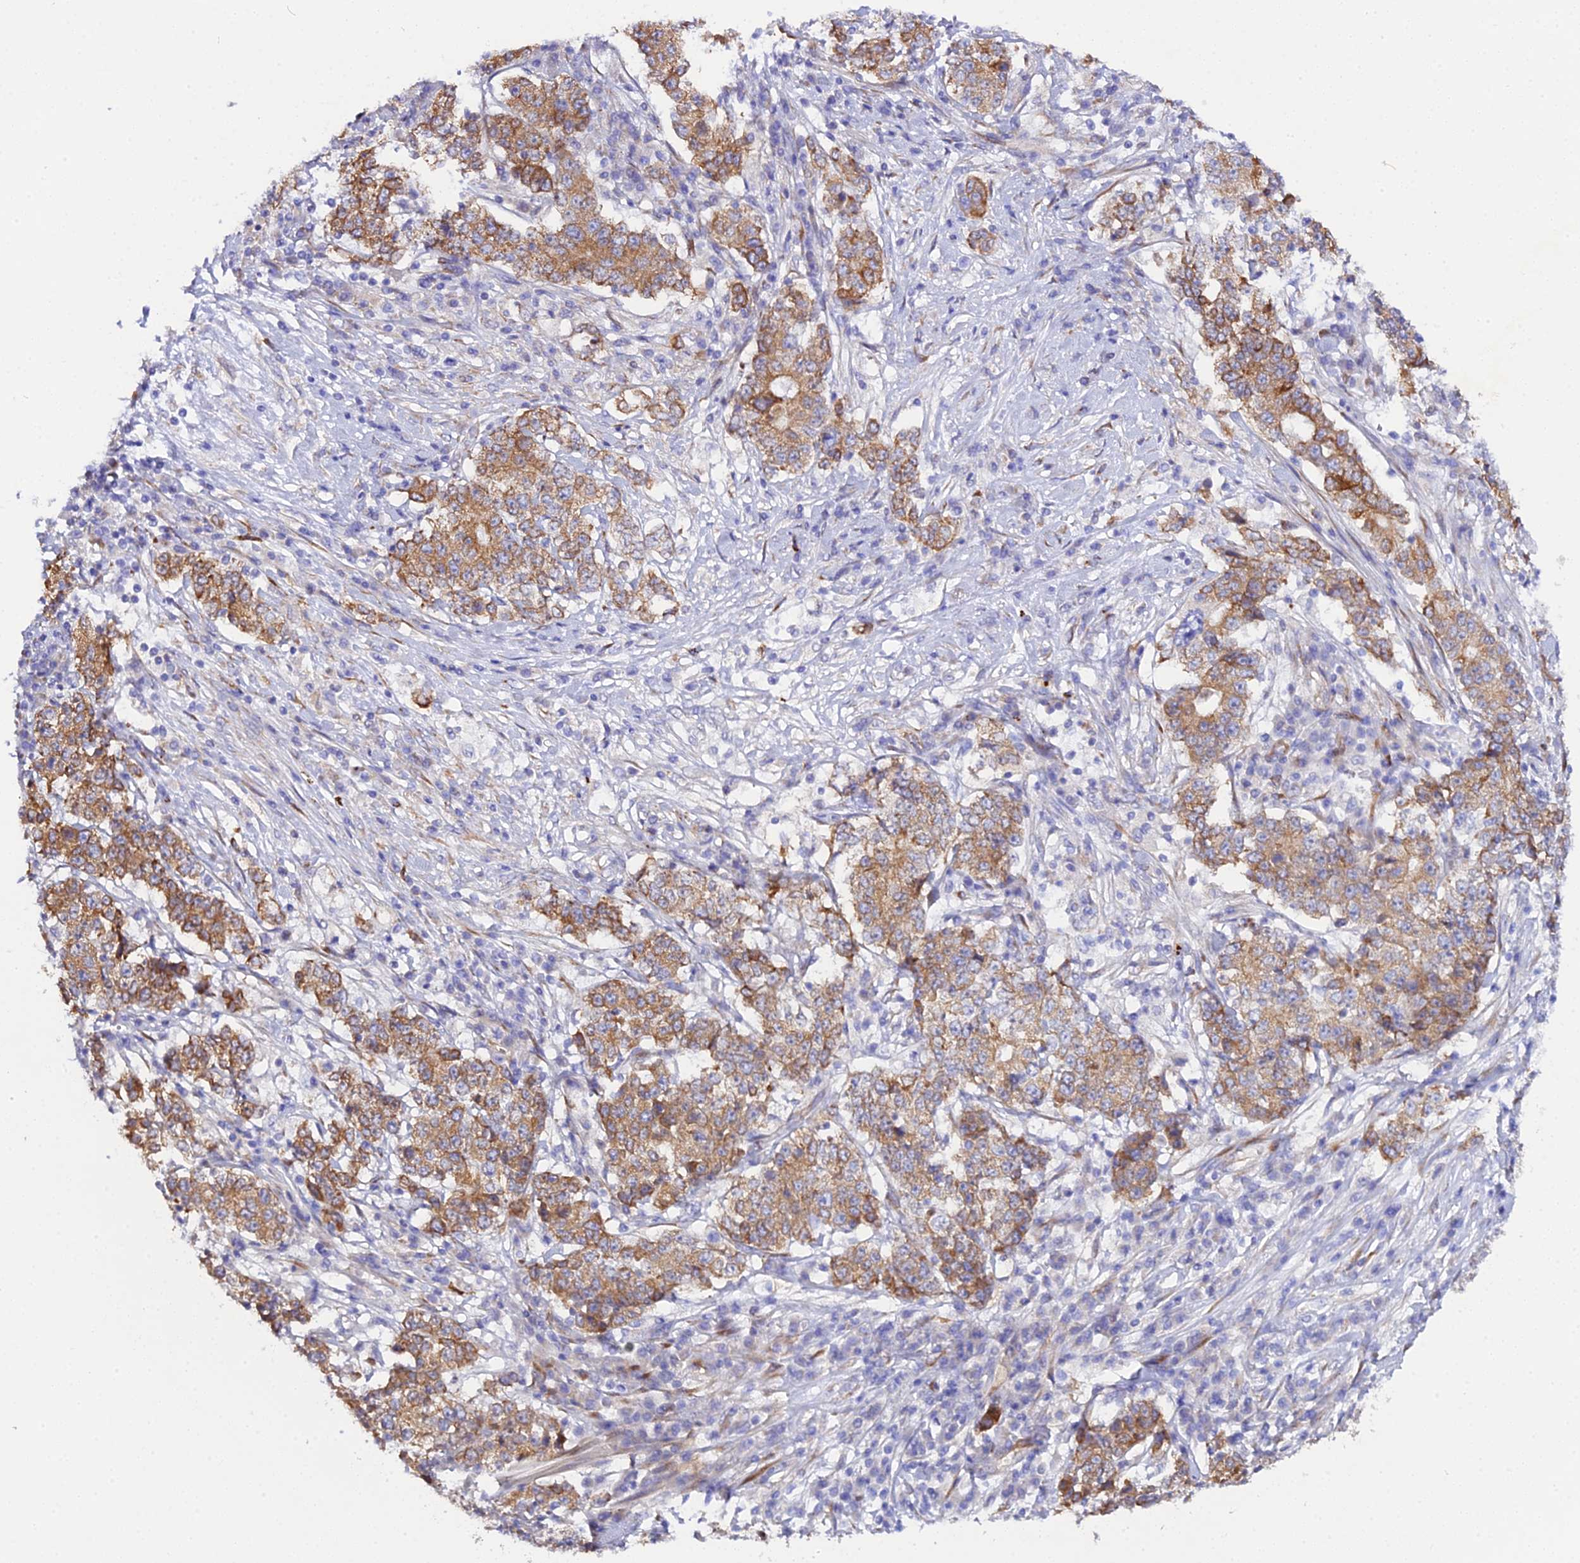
{"staining": {"intensity": "moderate", "quantity": ">75%", "location": "cytoplasmic/membranous"}, "tissue": "stomach cancer", "cell_type": "Tumor cells", "image_type": "cancer", "snomed": [{"axis": "morphology", "description": "Adenocarcinoma, NOS"}, {"axis": "topography", "description": "Stomach"}], "caption": "Human stomach cancer (adenocarcinoma) stained with a protein marker exhibits moderate staining in tumor cells.", "gene": "CFAP45", "patient": {"sex": "male", "age": 59}}